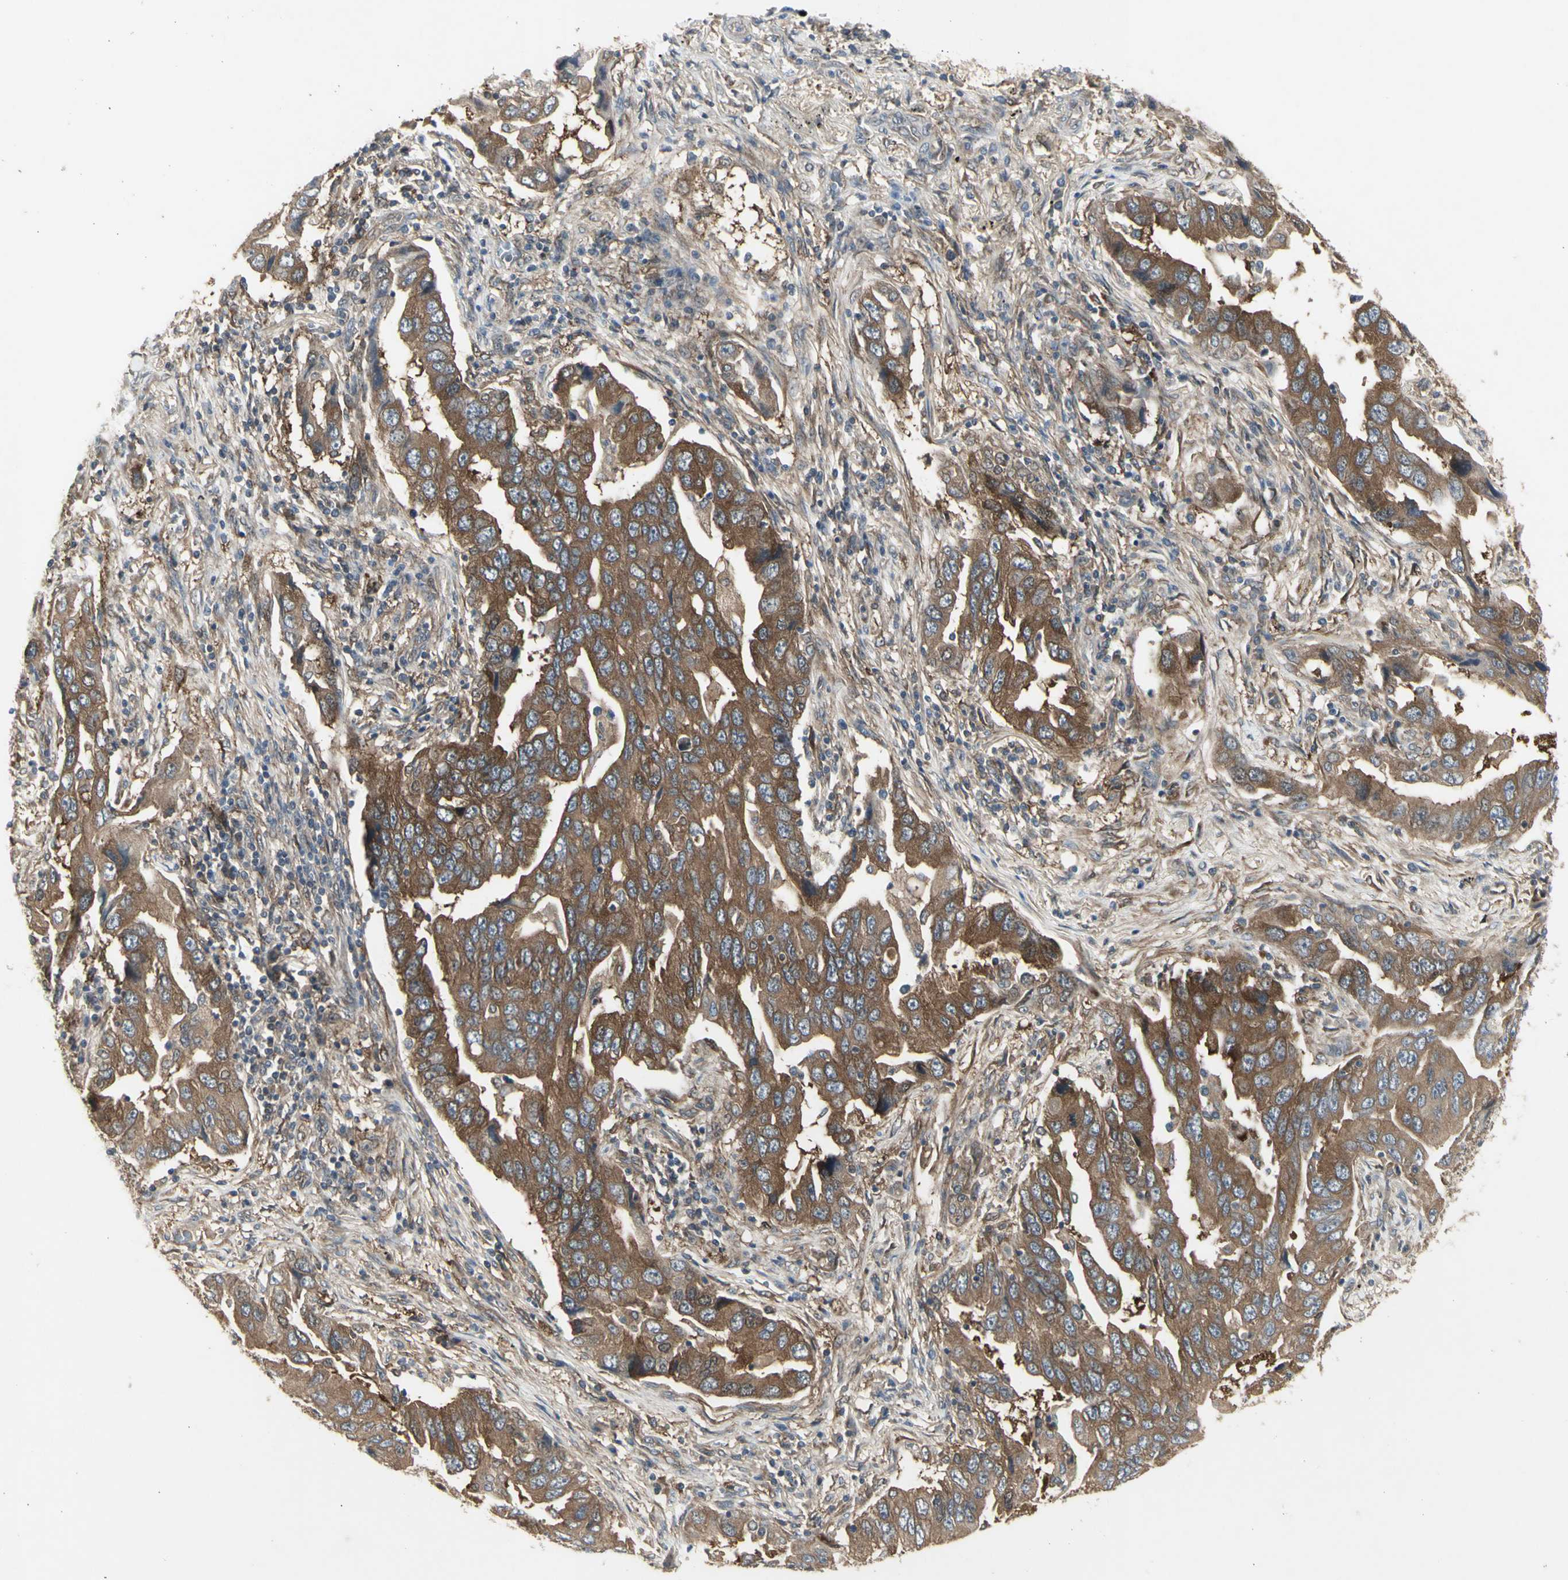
{"staining": {"intensity": "moderate", "quantity": ">75%", "location": "cytoplasmic/membranous"}, "tissue": "lung cancer", "cell_type": "Tumor cells", "image_type": "cancer", "snomed": [{"axis": "morphology", "description": "Adenocarcinoma, NOS"}, {"axis": "topography", "description": "Lung"}], "caption": "A brown stain labels moderate cytoplasmic/membranous expression of a protein in adenocarcinoma (lung) tumor cells. The staining is performed using DAB (3,3'-diaminobenzidine) brown chromogen to label protein expression. The nuclei are counter-stained blue using hematoxylin.", "gene": "CHURC1-FNTB", "patient": {"sex": "female", "age": 65}}